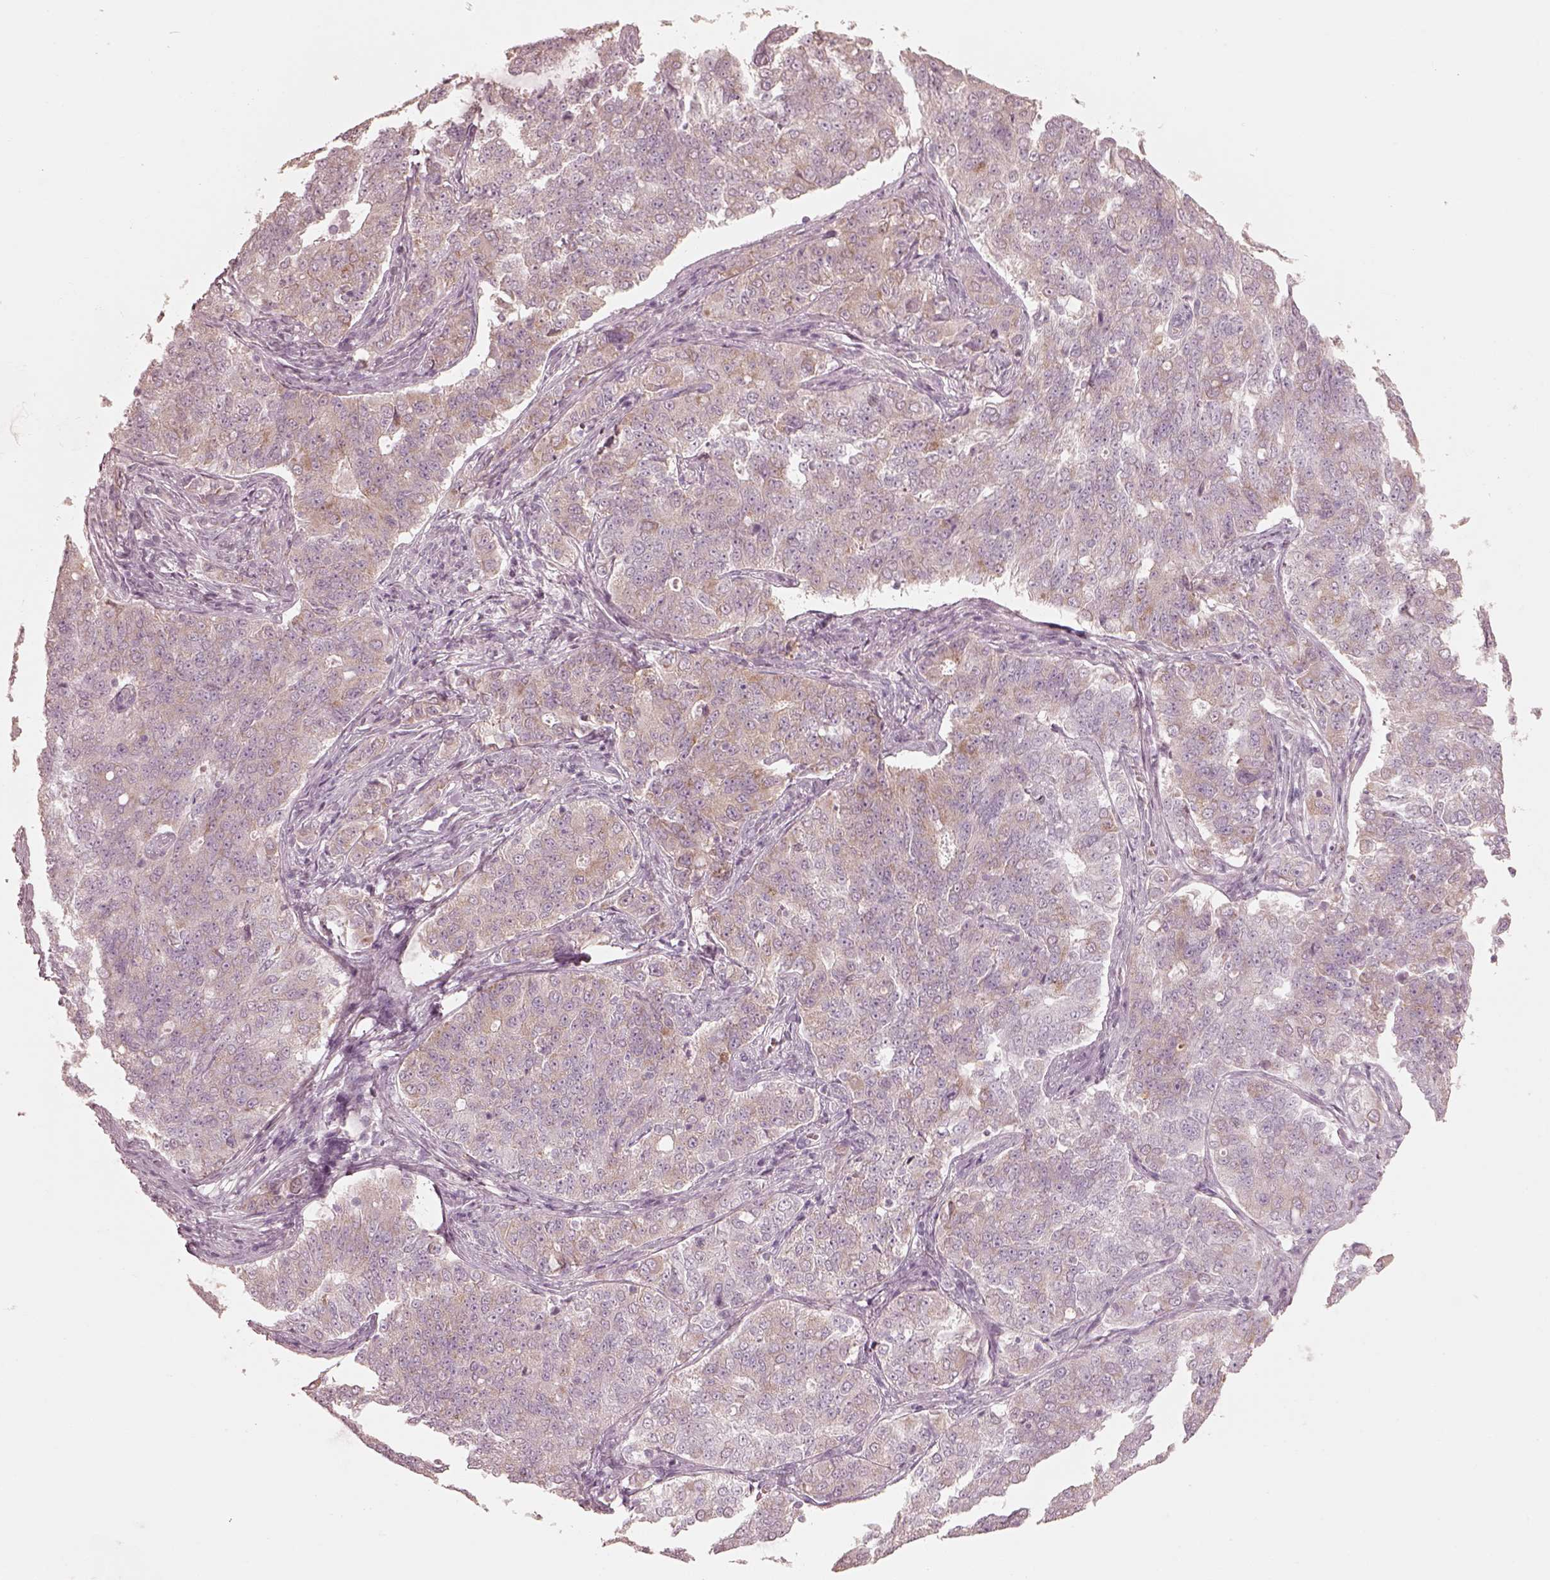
{"staining": {"intensity": "weak", "quantity": "<25%", "location": "cytoplasmic/membranous"}, "tissue": "endometrial cancer", "cell_type": "Tumor cells", "image_type": "cancer", "snomed": [{"axis": "morphology", "description": "Adenocarcinoma, NOS"}, {"axis": "topography", "description": "Endometrium"}], "caption": "The histopathology image exhibits no staining of tumor cells in endometrial cancer. Brightfield microscopy of IHC stained with DAB (3,3'-diaminobenzidine) (brown) and hematoxylin (blue), captured at high magnification.", "gene": "RAB3C", "patient": {"sex": "female", "age": 43}}